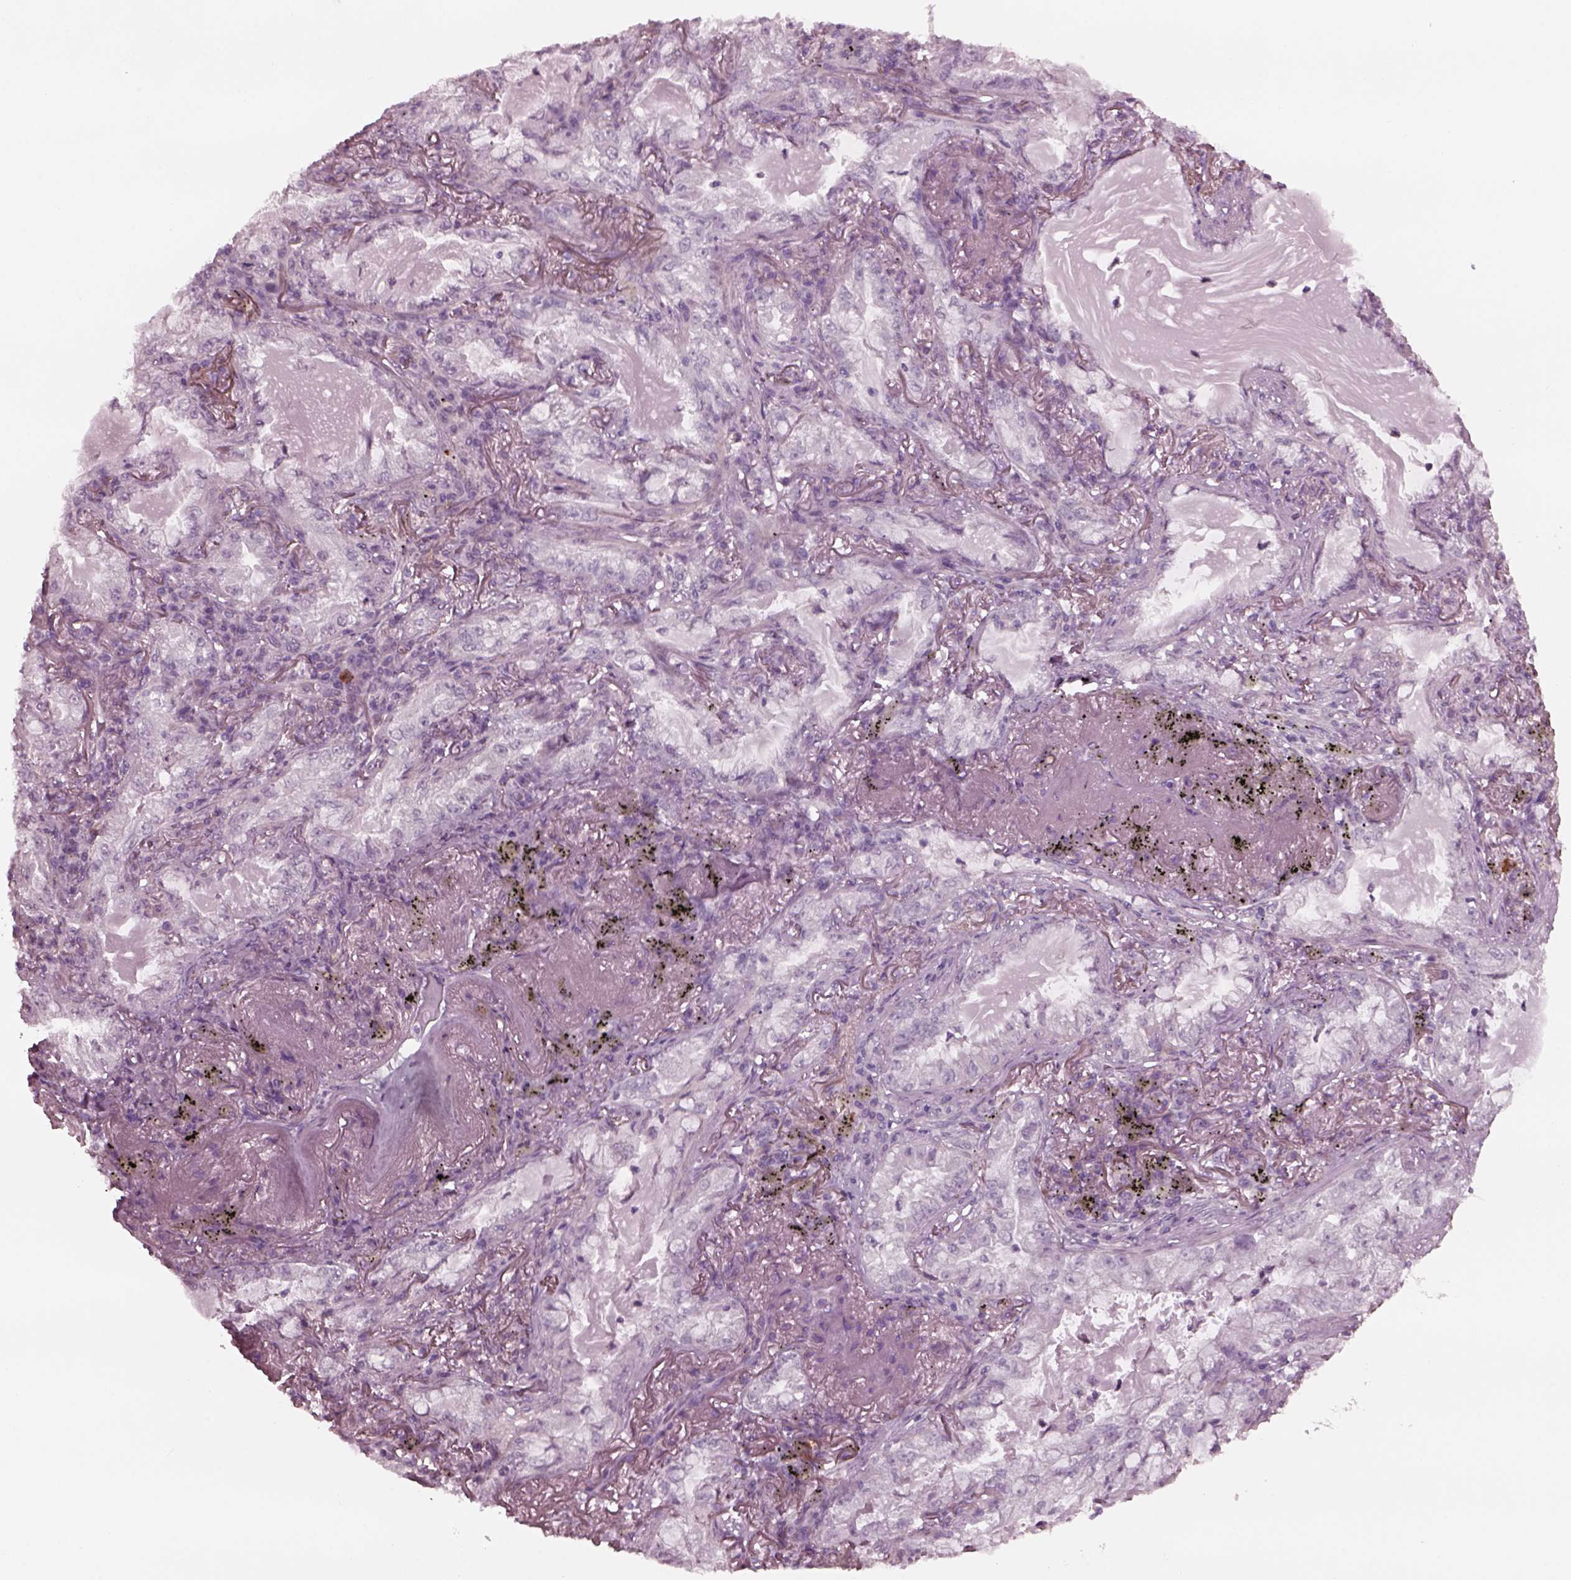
{"staining": {"intensity": "negative", "quantity": "none", "location": "none"}, "tissue": "lung cancer", "cell_type": "Tumor cells", "image_type": "cancer", "snomed": [{"axis": "morphology", "description": "Adenocarcinoma, NOS"}, {"axis": "topography", "description": "Lung"}], "caption": "Lung cancer (adenocarcinoma) was stained to show a protein in brown. There is no significant staining in tumor cells.", "gene": "YY2", "patient": {"sex": "female", "age": 73}}